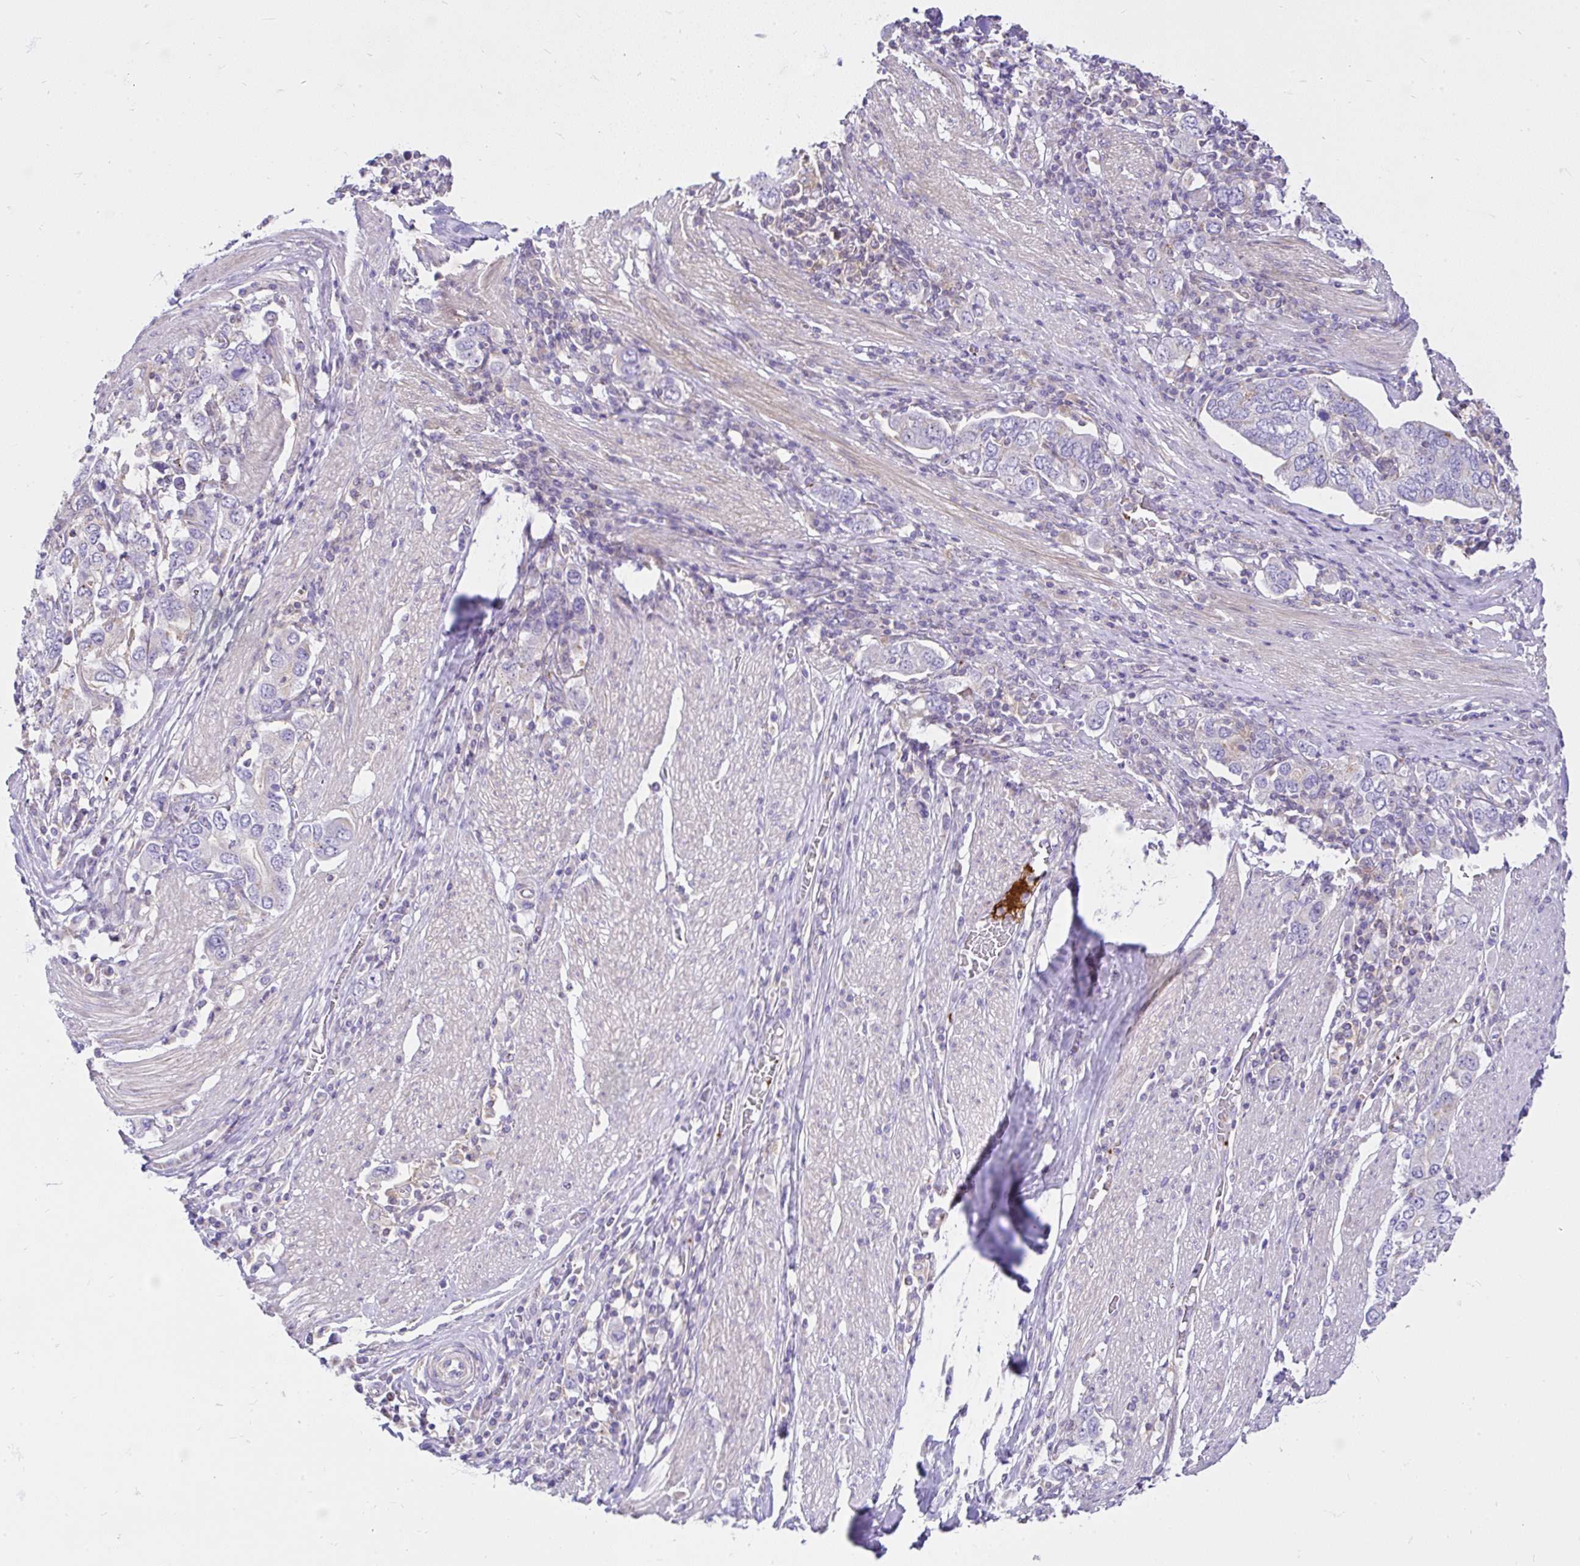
{"staining": {"intensity": "negative", "quantity": "none", "location": "none"}, "tissue": "stomach cancer", "cell_type": "Tumor cells", "image_type": "cancer", "snomed": [{"axis": "morphology", "description": "Adenocarcinoma, NOS"}, {"axis": "topography", "description": "Stomach, upper"}, {"axis": "topography", "description": "Stomach"}], "caption": "Photomicrograph shows no protein expression in tumor cells of stomach cancer (adenocarcinoma) tissue.", "gene": "CCDC142", "patient": {"sex": "male", "age": 62}}